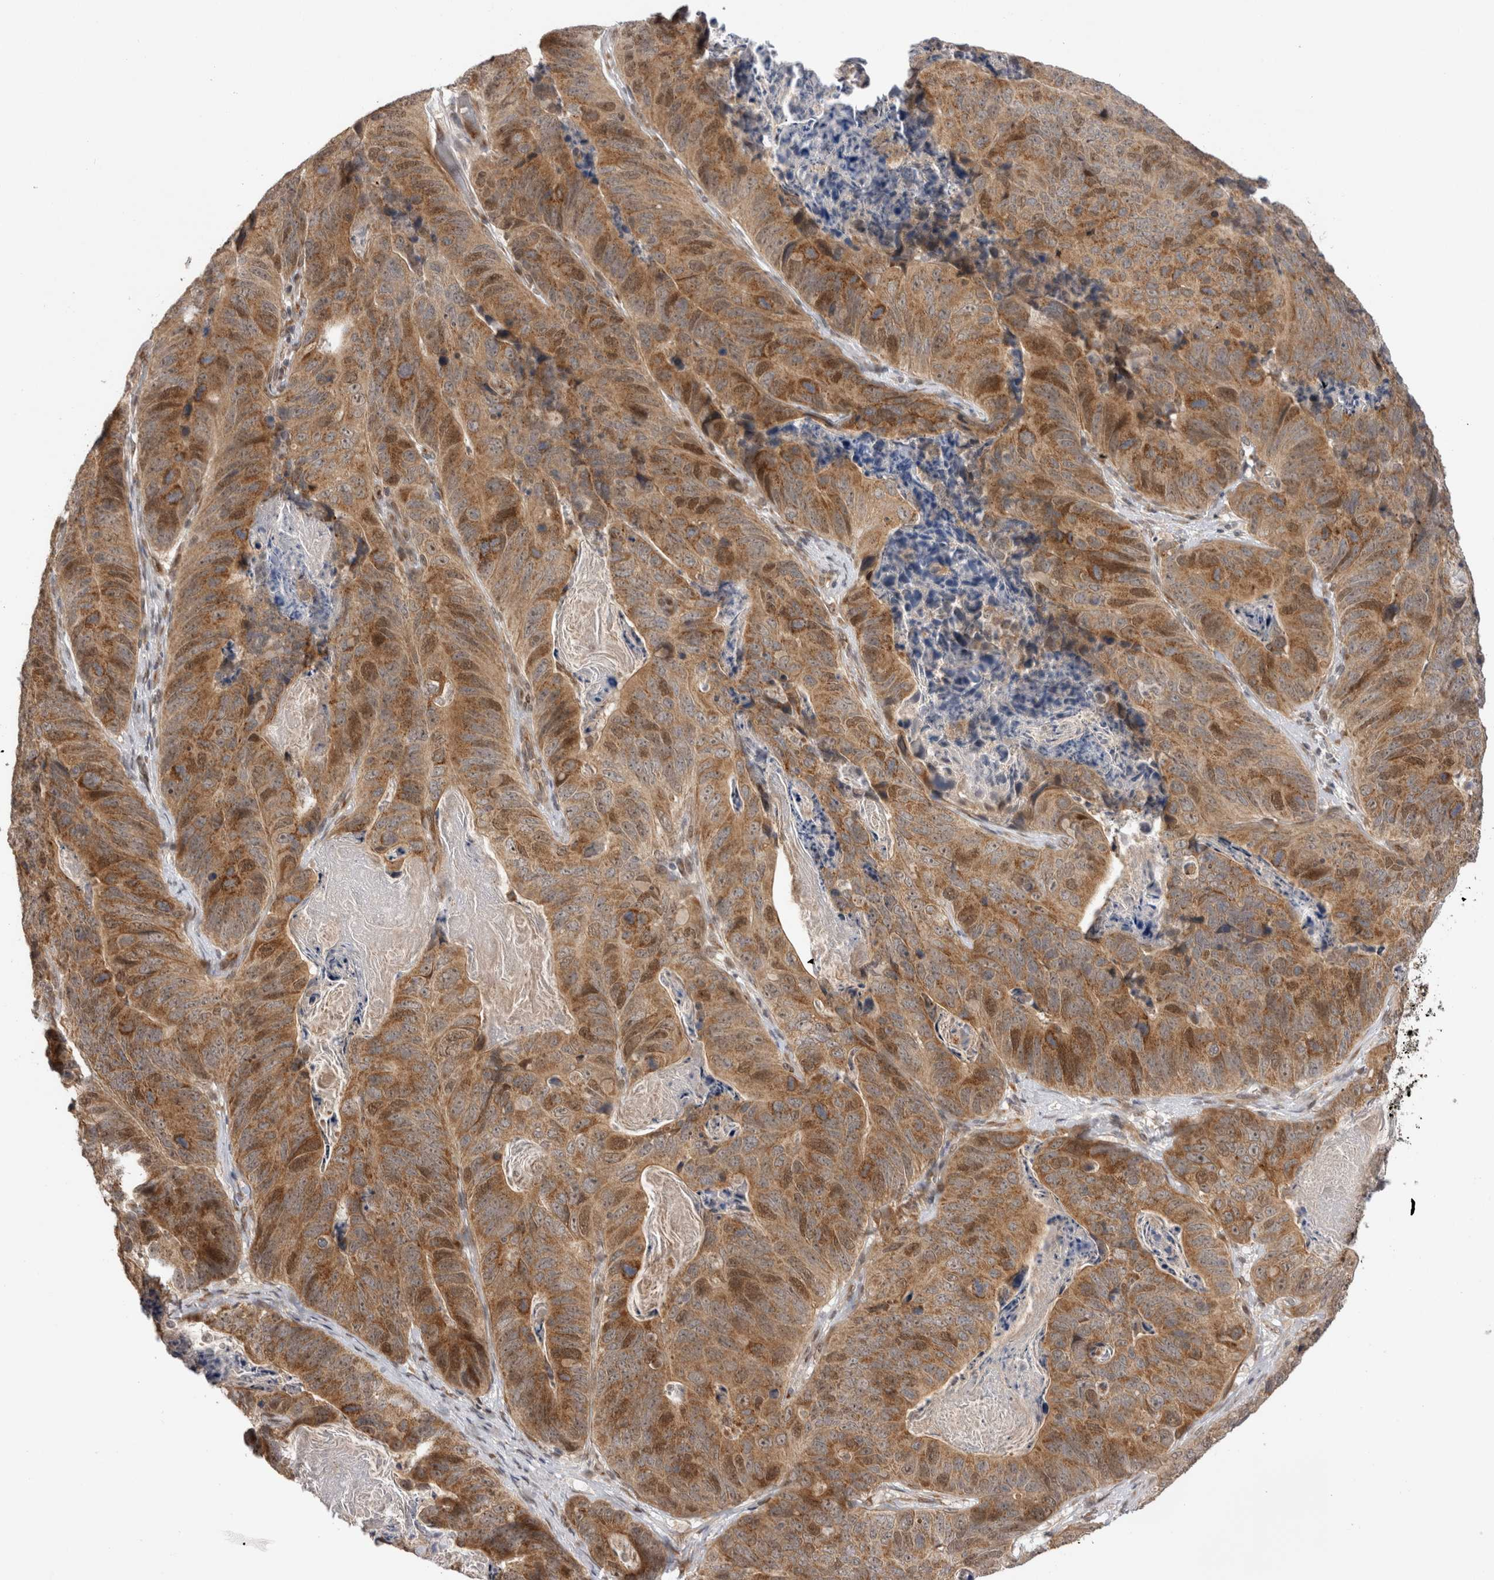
{"staining": {"intensity": "moderate", "quantity": ">75%", "location": "cytoplasmic/membranous,nuclear"}, "tissue": "stomach cancer", "cell_type": "Tumor cells", "image_type": "cancer", "snomed": [{"axis": "morphology", "description": "Normal tissue, NOS"}, {"axis": "morphology", "description": "Adenocarcinoma, NOS"}, {"axis": "topography", "description": "Stomach"}], "caption": "There is medium levels of moderate cytoplasmic/membranous and nuclear positivity in tumor cells of adenocarcinoma (stomach), as demonstrated by immunohistochemical staining (brown color).", "gene": "TMEM65", "patient": {"sex": "female", "age": 89}}